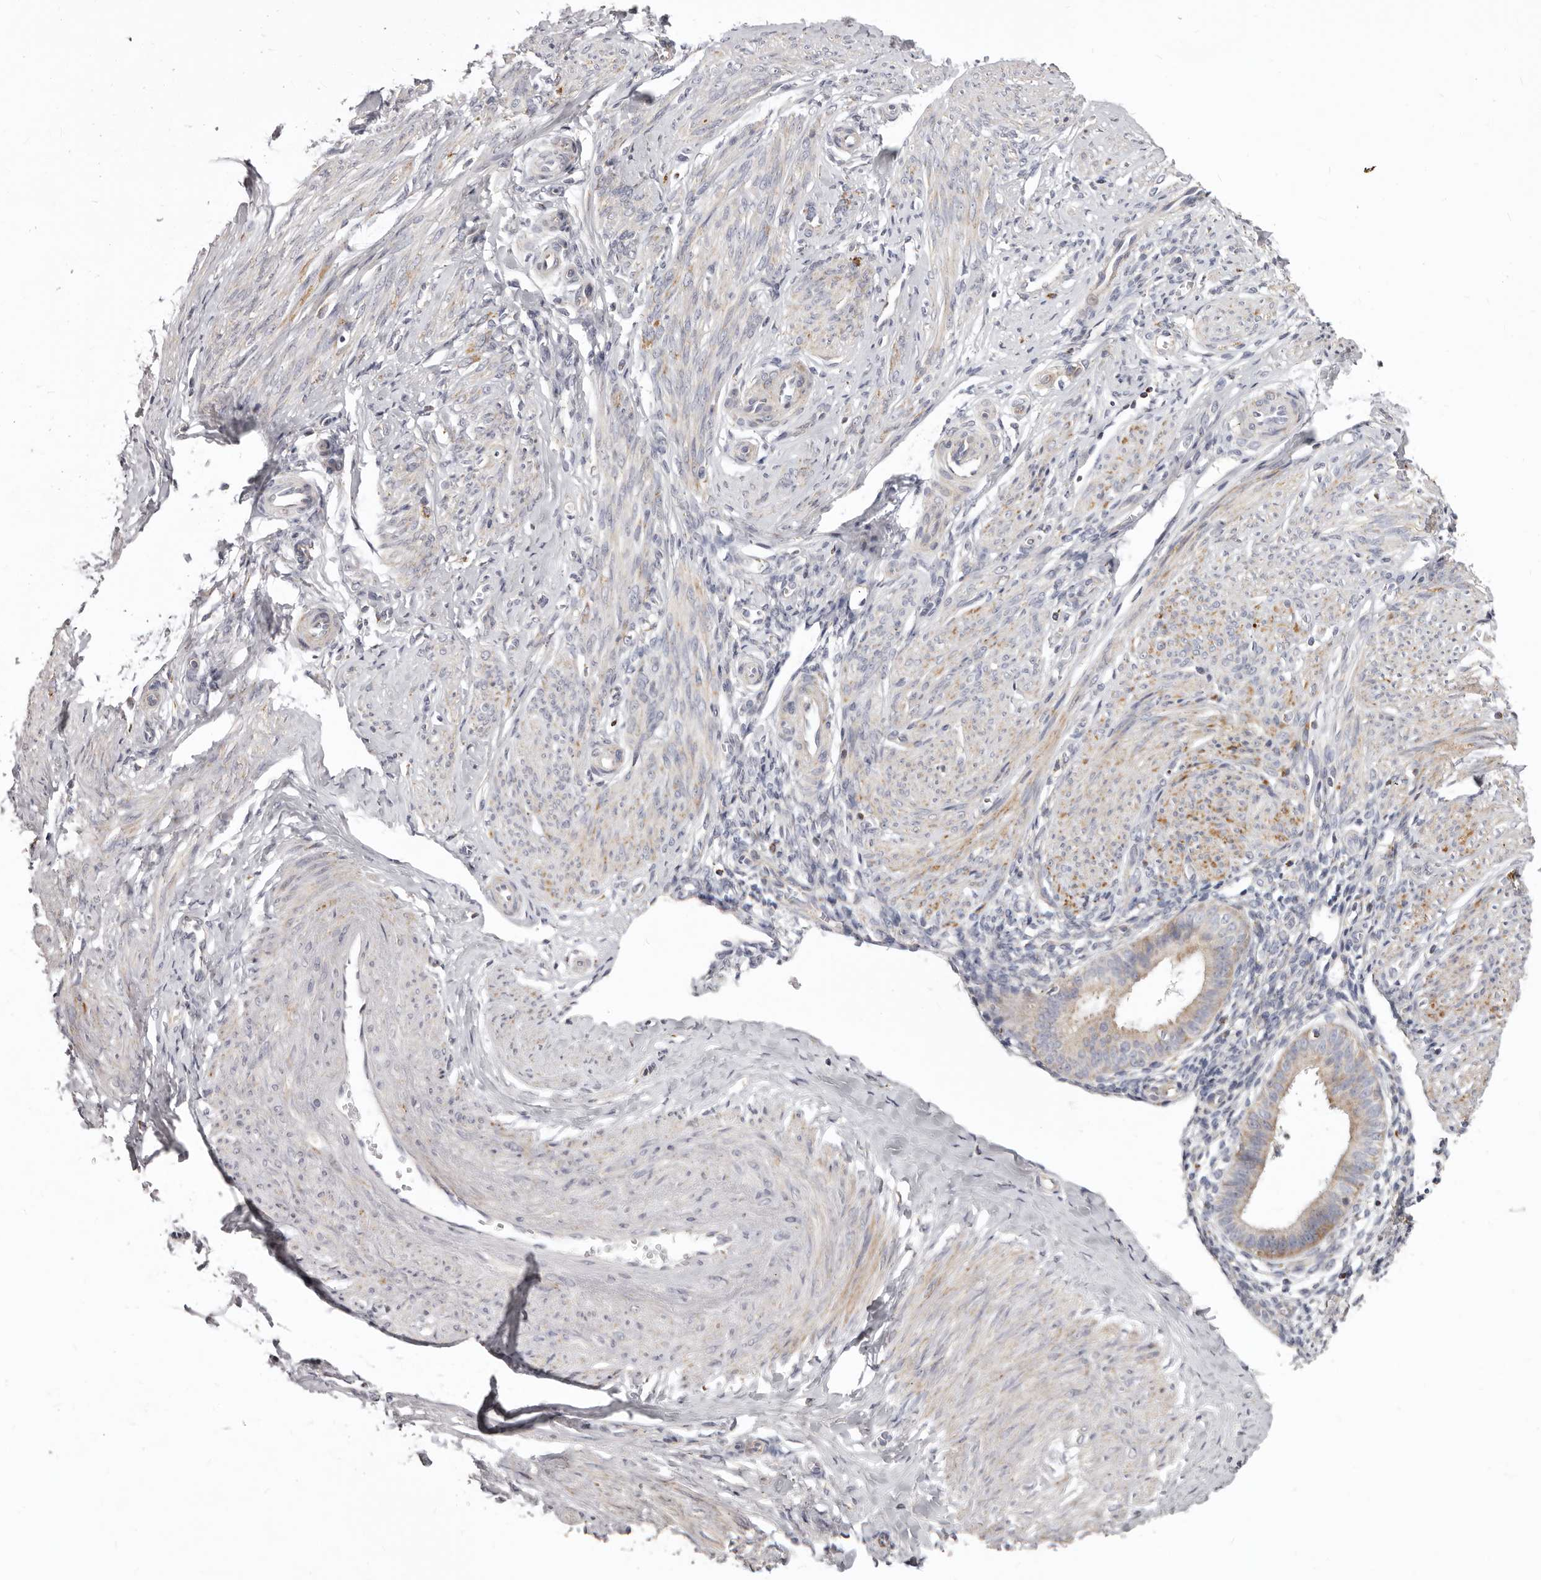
{"staining": {"intensity": "negative", "quantity": "none", "location": "none"}, "tissue": "endometrium", "cell_type": "Cells in endometrial stroma", "image_type": "normal", "snomed": [{"axis": "morphology", "description": "Normal tissue, NOS"}, {"axis": "topography", "description": "Uterus"}, {"axis": "topography", "description": "Endometrium"}], "caption": "IHC of benign endometrium shows no staining in cells in endometrial stroma.", "gene": "PRMT2", "patient": {"sex": "female", "age": 48}}